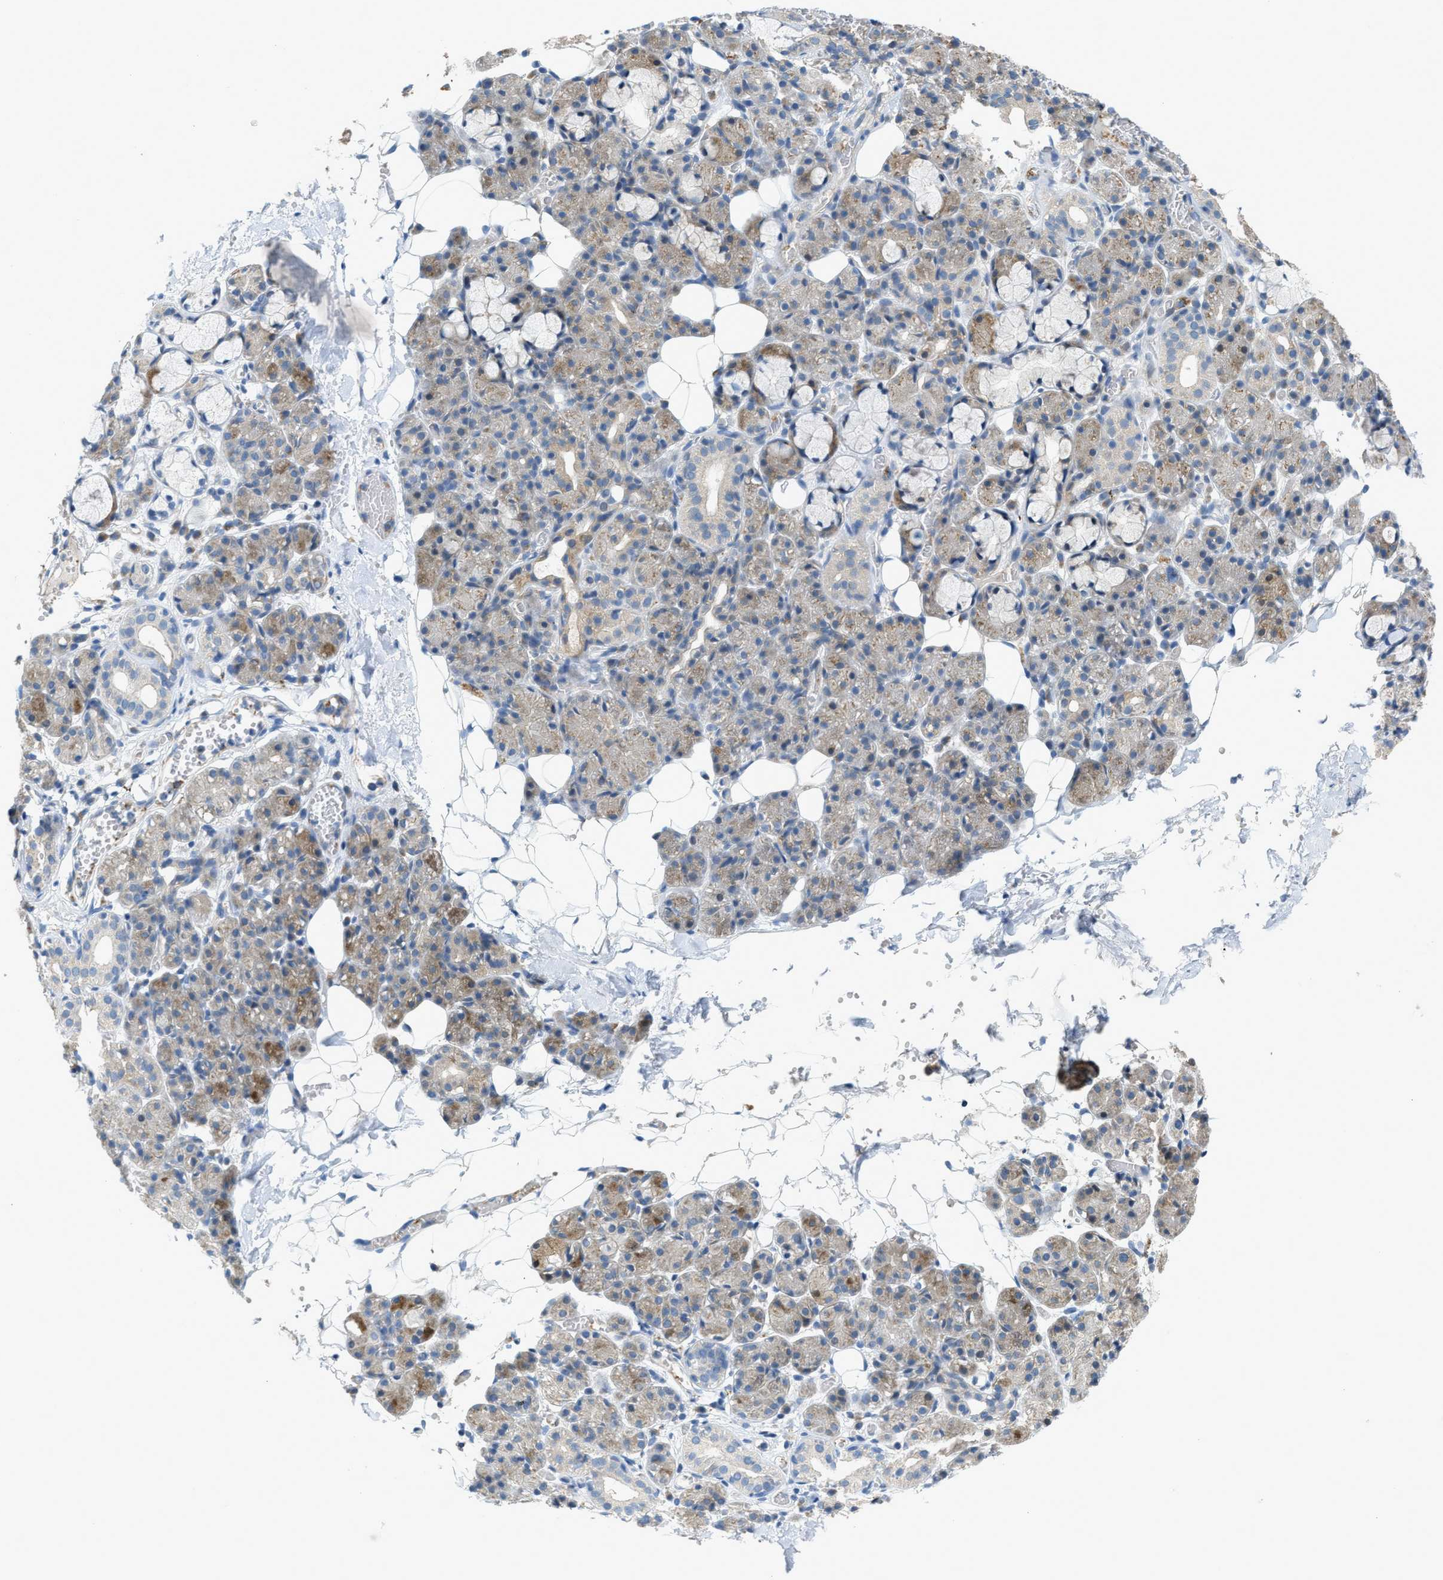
{"staining": {"intensity": "moderate", "quantity": "<25%", "location": "cytoplasmic/membranous"}, "tissue": "salivary gland", "cell_type": "Glandular cells", "image_type": "normal", "snomed": [{"axis": "morphology", "description": "Normal tissue, NOS"}, {"axis": "topography", "description": "Salivary gland"}], "caption": "DAB immunohistochemical staining of benign human salivary gland exhibits moderate cytoplasmic/membranous protein staining in about <25% of glandular cells.", "gene": "KLHDC10", "patient": {"sex": "male", "age": 63}}